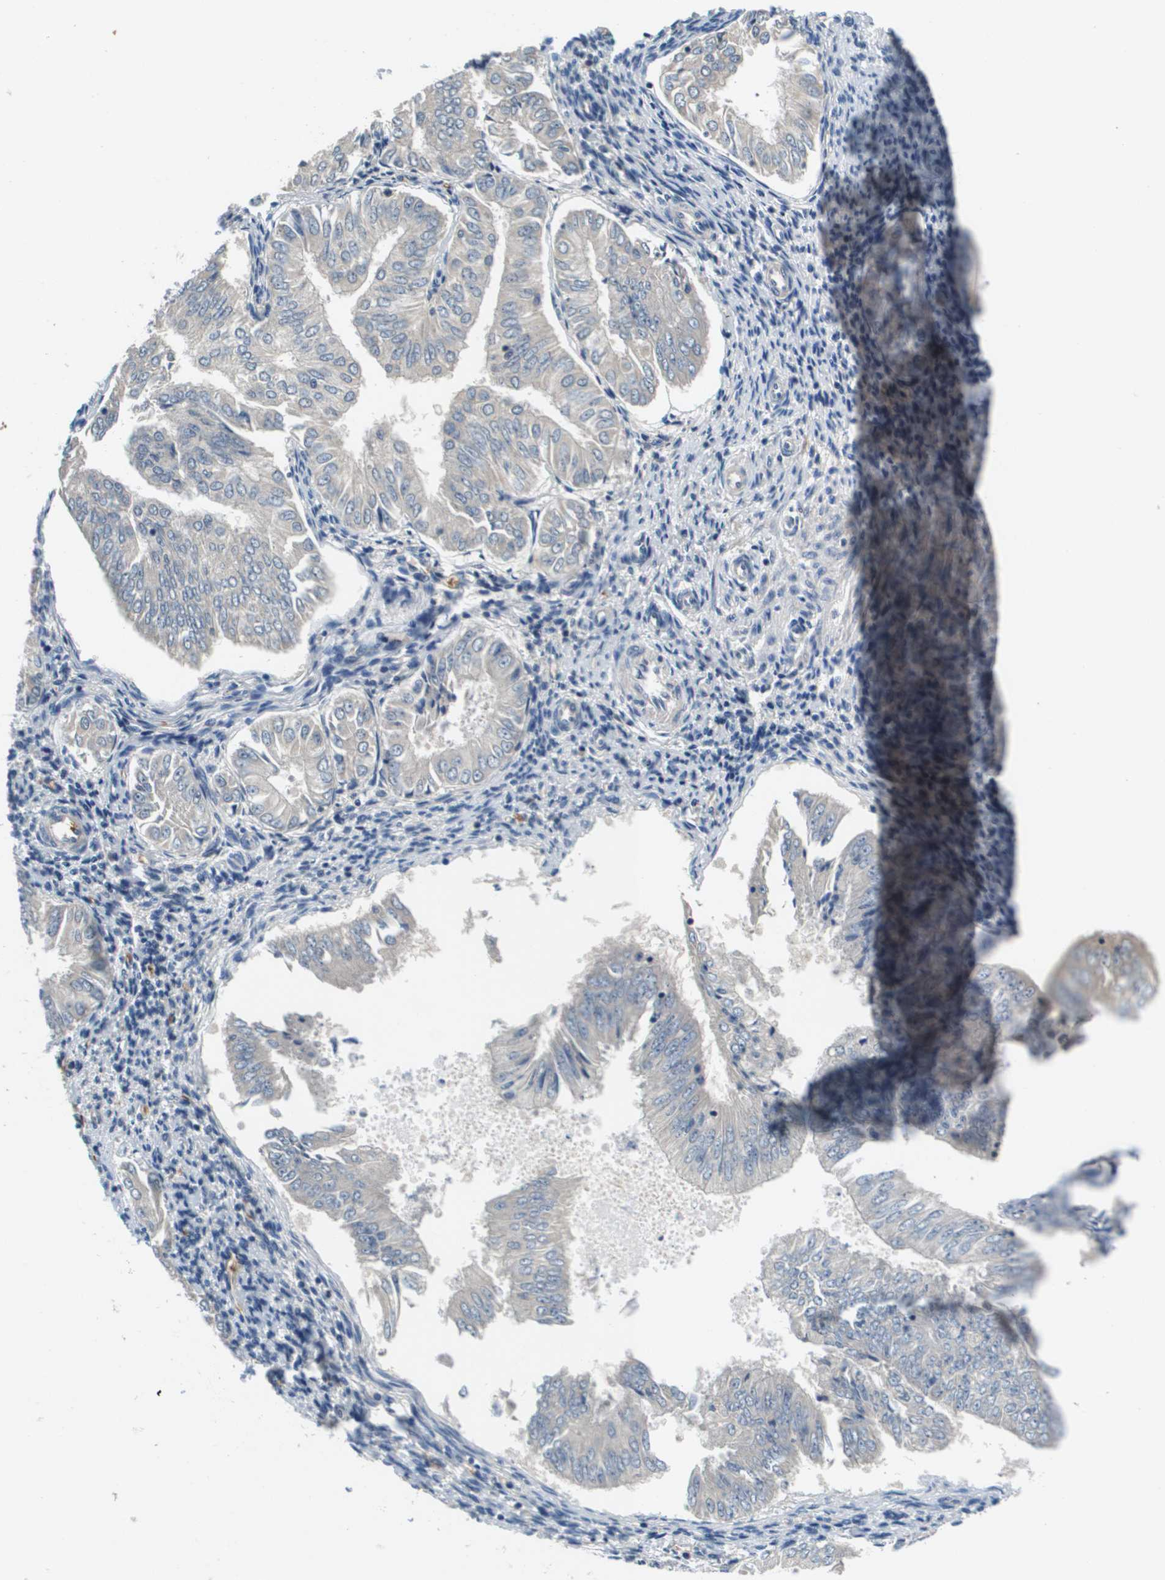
{"staining": {"intensity": "negative", "quantity": "none", "location": "none"}, "tissue": "endometrial cancer", "cell_type": "Tumor cells", "image_type": "cancer", "snomed": [{"axis": "morphology", "description": "Adenocarcinoma, NOS"}, {"axis": "topography", "description": "Endometrium"}], "caption": "This histopathology image is of endometrial adenocarcinoma stained with immunohistochemistry (IHC) to label a protein in brown with the nuclei are counter-stained blue. There is no staining in tumor cells.", "gene": "KCNQ5", "patient": {"sex": "female", "age": 53}}